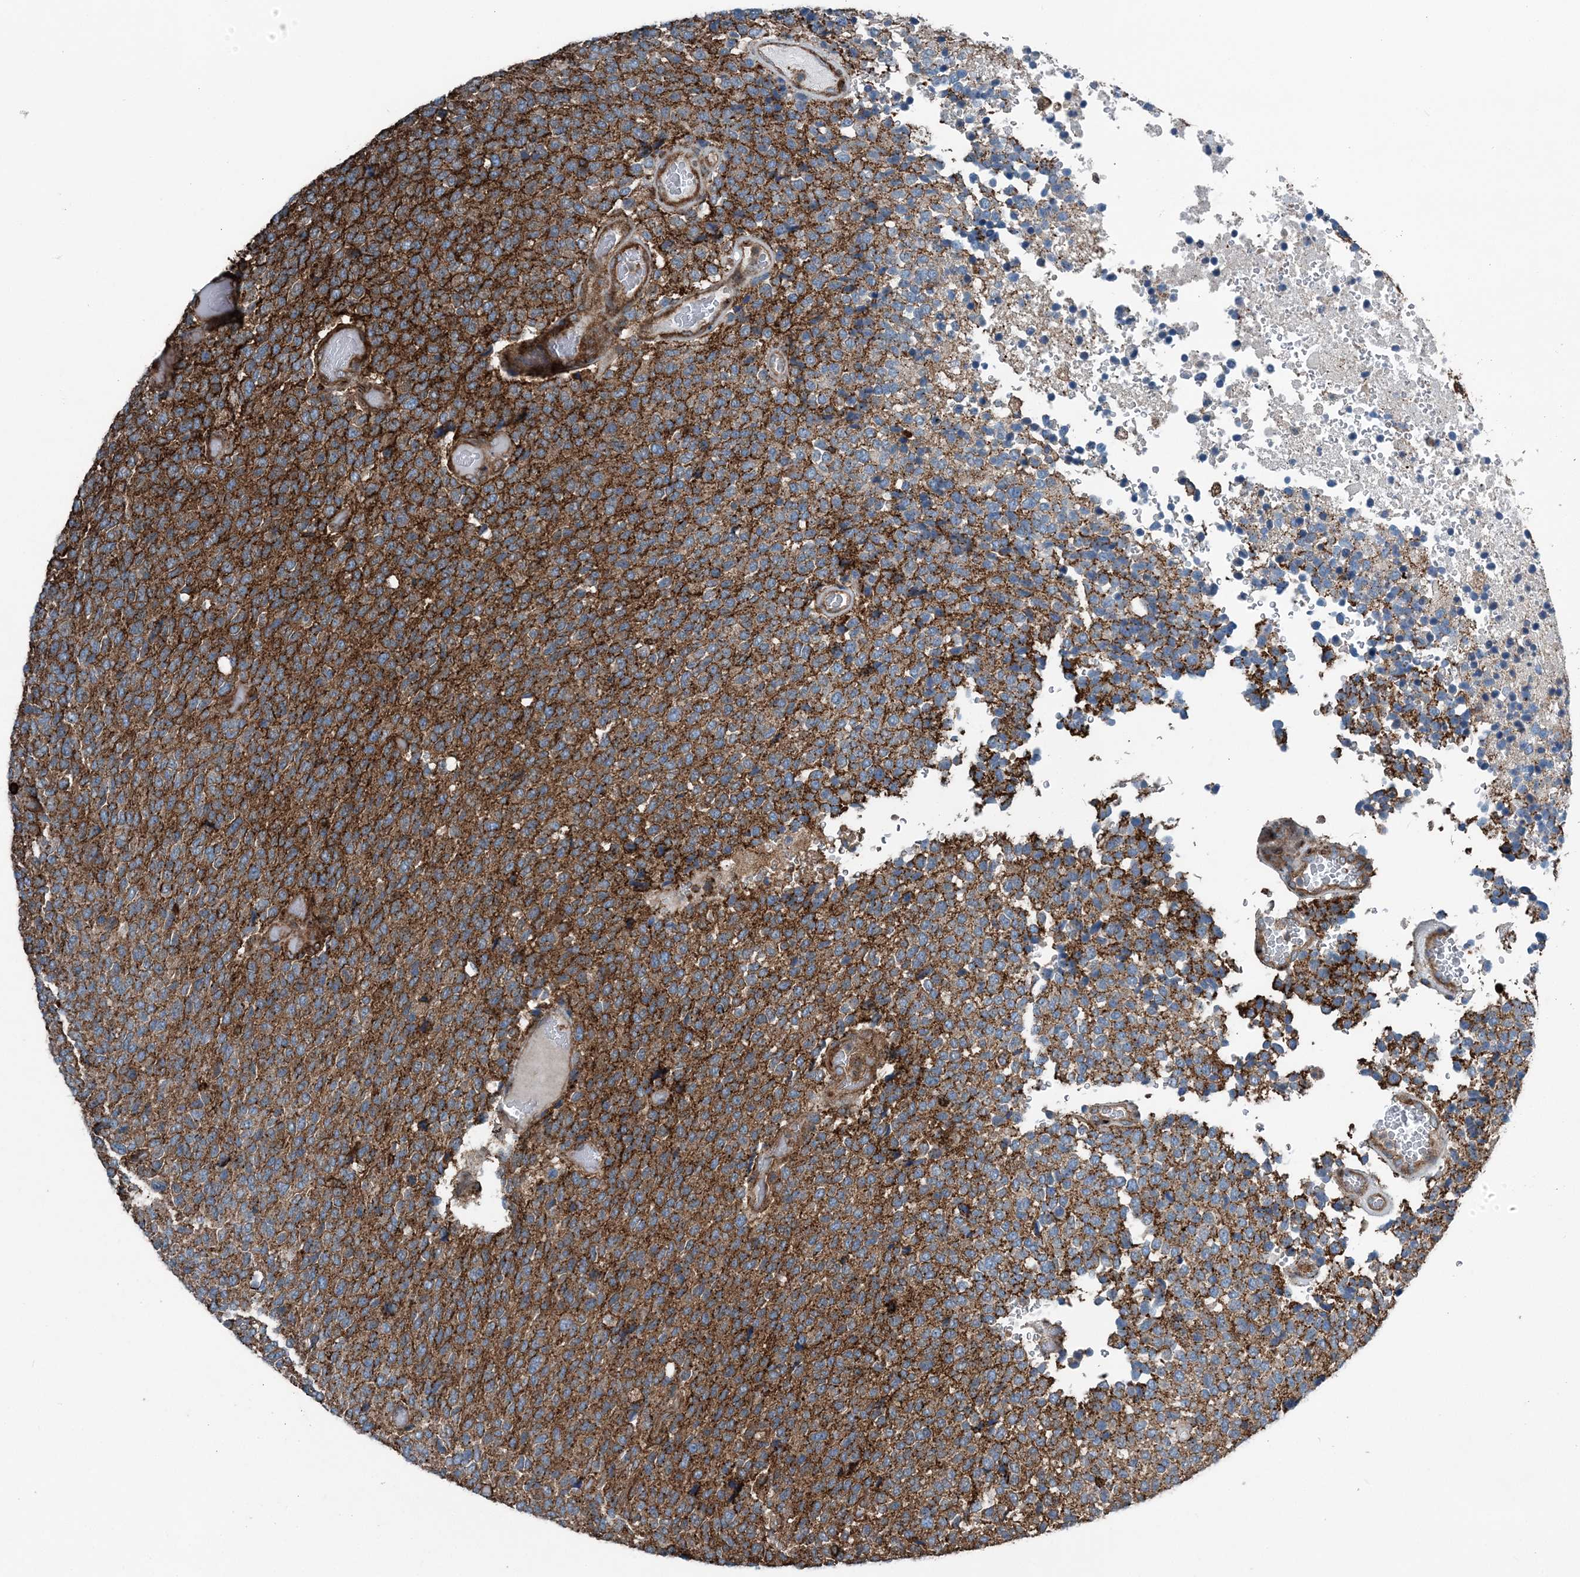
{"staining": {"intensity": "strong", "quantity": "25%-75%", "location": "cytoplasmic/membranous"}, "tissue": "glioma", "cell_type": "Tumor cells", "image_type": "cancer", "snomed": [{"axis": "morphology", "description": "Glioma, malignant, High grade"}, {"axis": "topography", "description": "pancreas cauda"}], "caption": "This is a histology image of immunohistochemistry (IHC) staining of malignant glioma (high-grade), which shows strong positivity in the cytoplasmic/membranous of tumor cells.", "gene": "CFL1", "patient": {"sex": "male", "age": 60}}